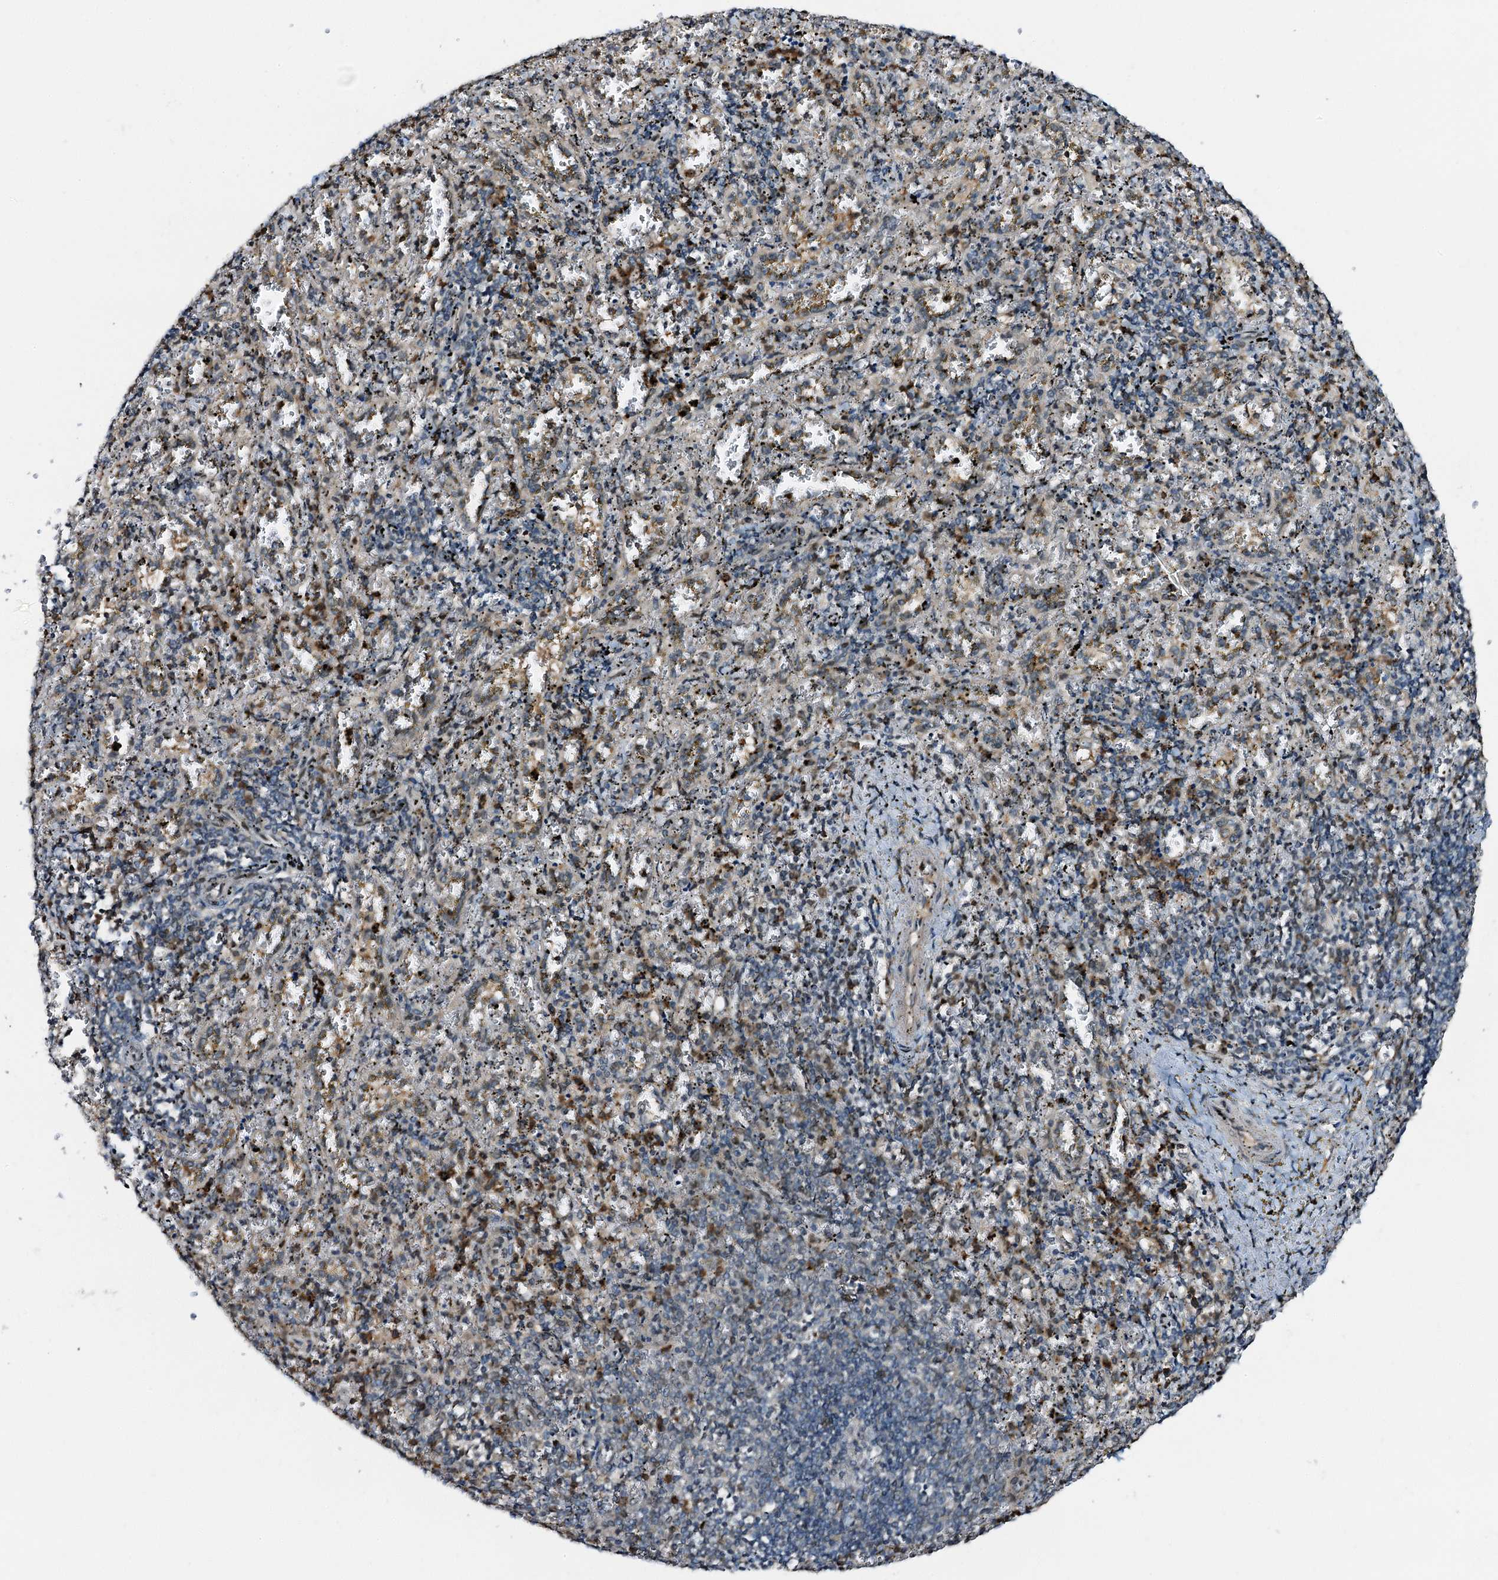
{"staining": {"intensity": "strong", "quantity": "<25%", "location": "cytoplasmic/membranous,nuclear"}, "tissue": "spleen", "cell_type": "Cells in red pulp", "image_type": "normal", "snomed": [{"axis": "morphology", "description": "Normal tissue, NOS"}, {"axis": "topography", "description": "Spleen"}], "caption": "Protein analysis of benign spleen reveals strong cytoplasmic/membranous,nuclear expression in about <25% of cells in red pulp. (IHC, brightfield microscopy, high magnification).", "gene": "ZNF609", "patient": {"sex": "male", "age": 11}}